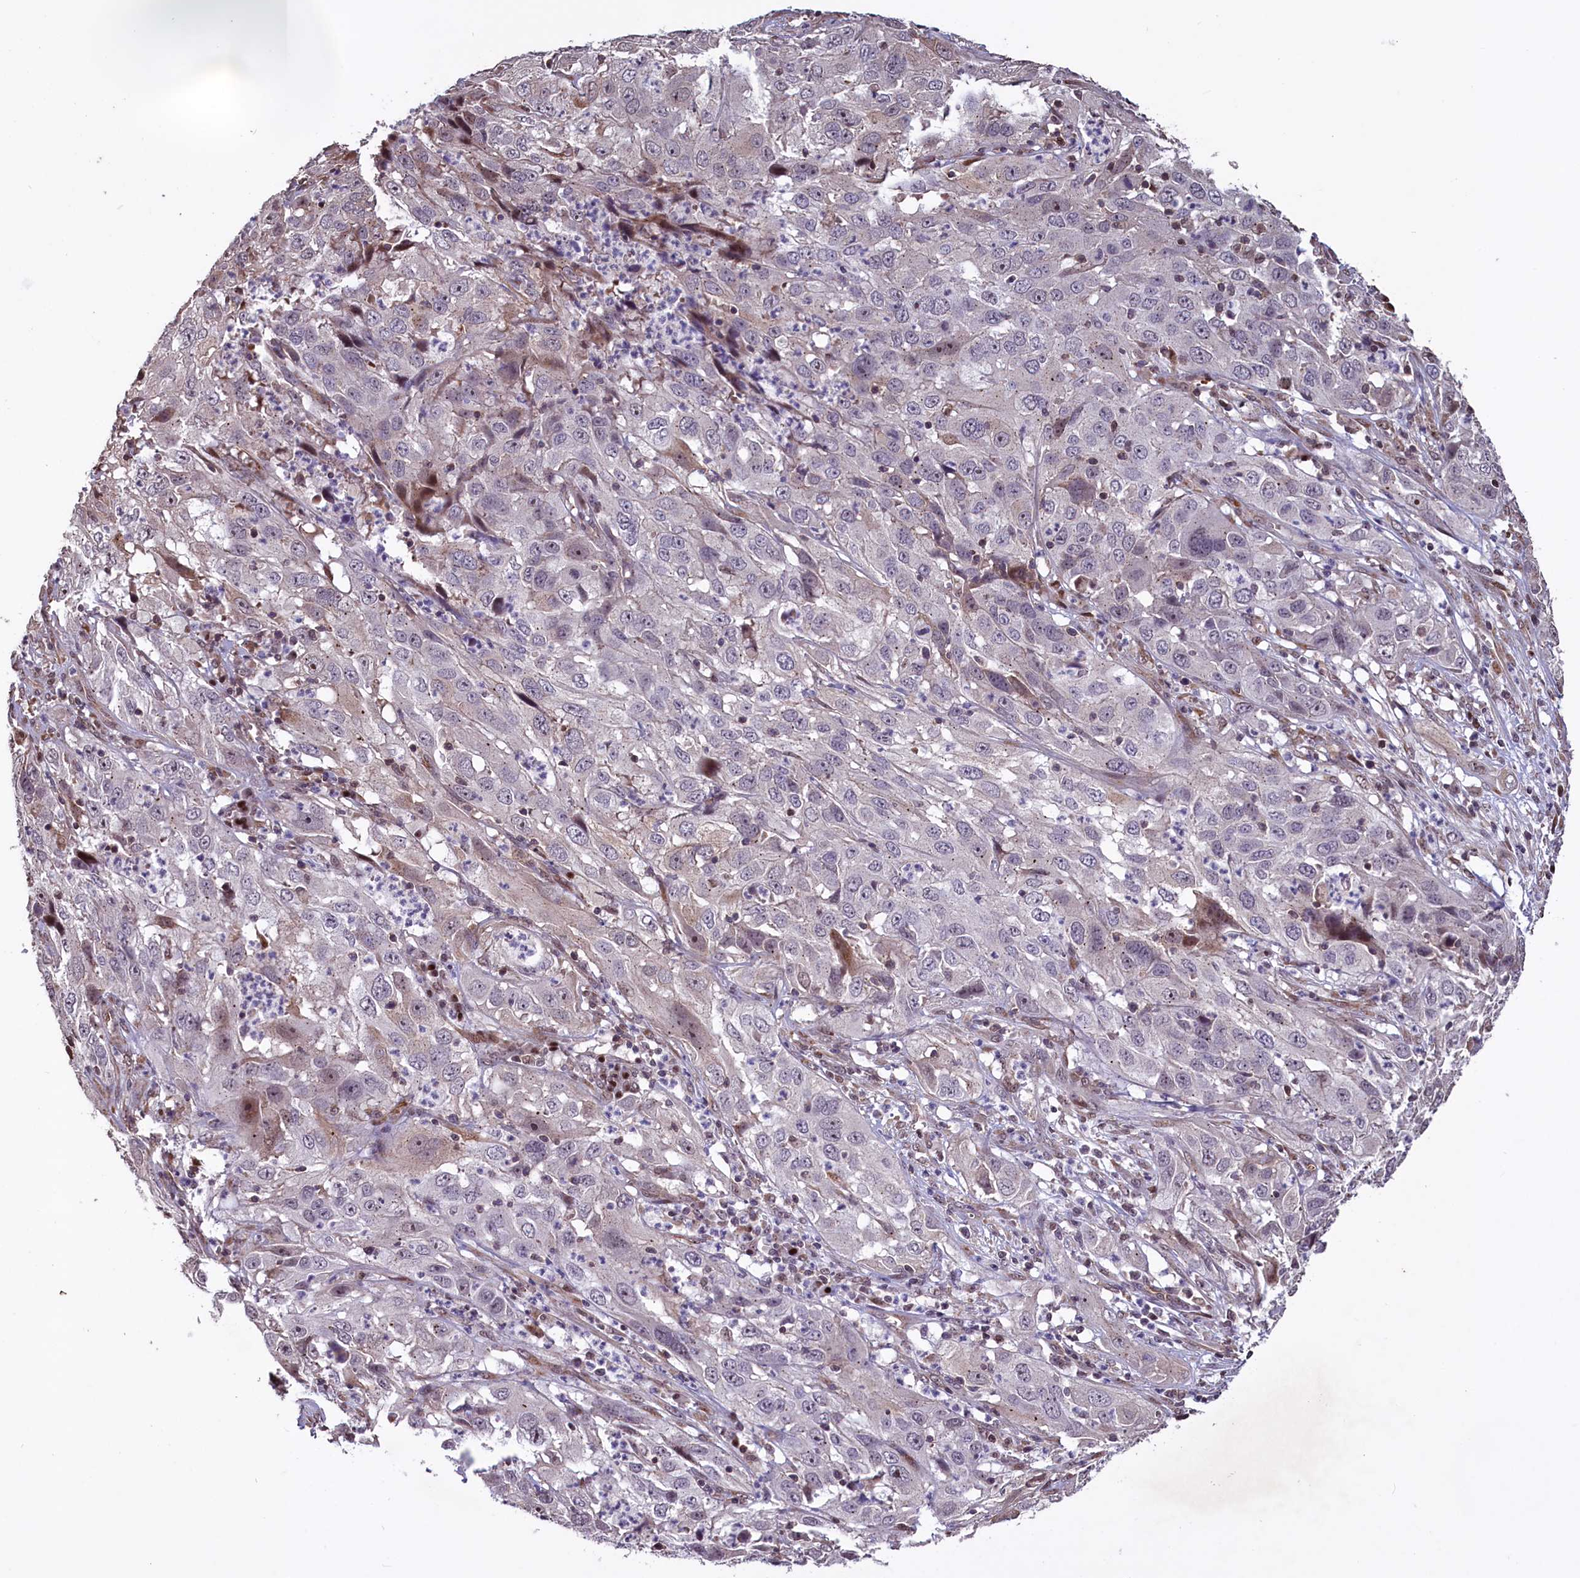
{"staining": {"intensity": "negative", "quantity": "none", "location": "none"}, "tissue": "cervical cancer", "cell_type": "Tumor cells", "image_type": "cancer", "snomed": [{"axis": "morphology", "description": "Squamous cell carcinoma, NOS"}, {"axis": "topography", "description": "Cervix"}], "caption": "The micrograph reveals no significant staining in tumor cells of cervical cancer.", "gene": "SHFL", "patient": {"sex": "female", "age": 32}}